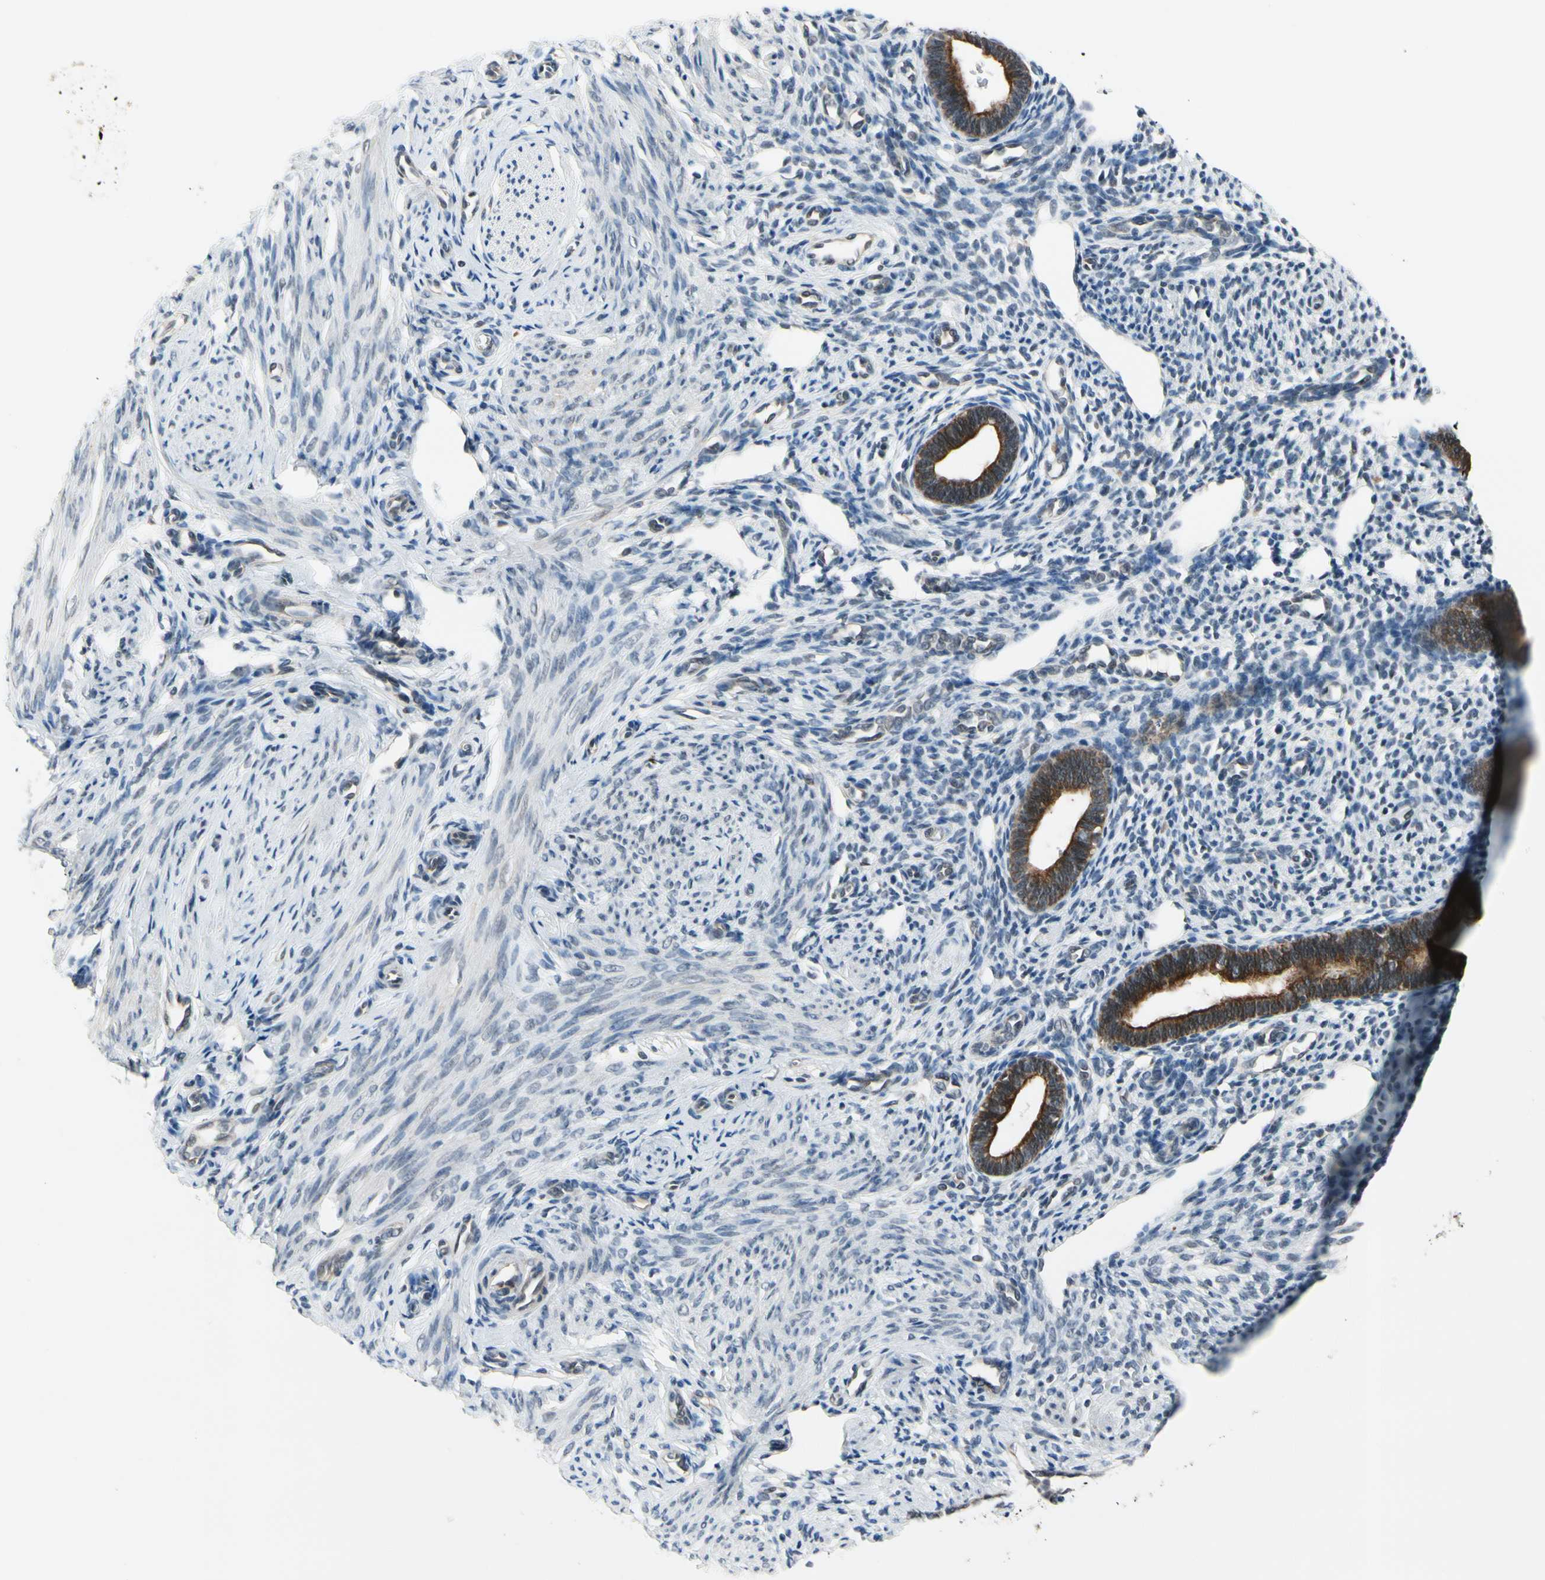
{"staining": {"intensity": "moderate", "quantity": "<25%", "location": "cytoplasmic/membranous,nuclear"}, "tissue": "endometrium", "cell_type": "Cells in endometrial stroma", "image_type": "normal", "snomed": [{"axis": "morphology", "description": "Normal tissue, NOS"}, {"axis": "topography", "description": "Endometrium"}], "caption": "Brown immunohistochemical staining in normal human endometrium exhibits moderate cytoplasmic/membranous,nuclear positivity in about <25% of cells in endometrial stroma. The staining is performed using DAB (3,3'-diaminobenzidine) brown chromogen to label protein expression. The nuclei are counter-stained blue using hematoxylin.", "gene": "TAF12", "patient": {"sex": "female", "age": 27}}